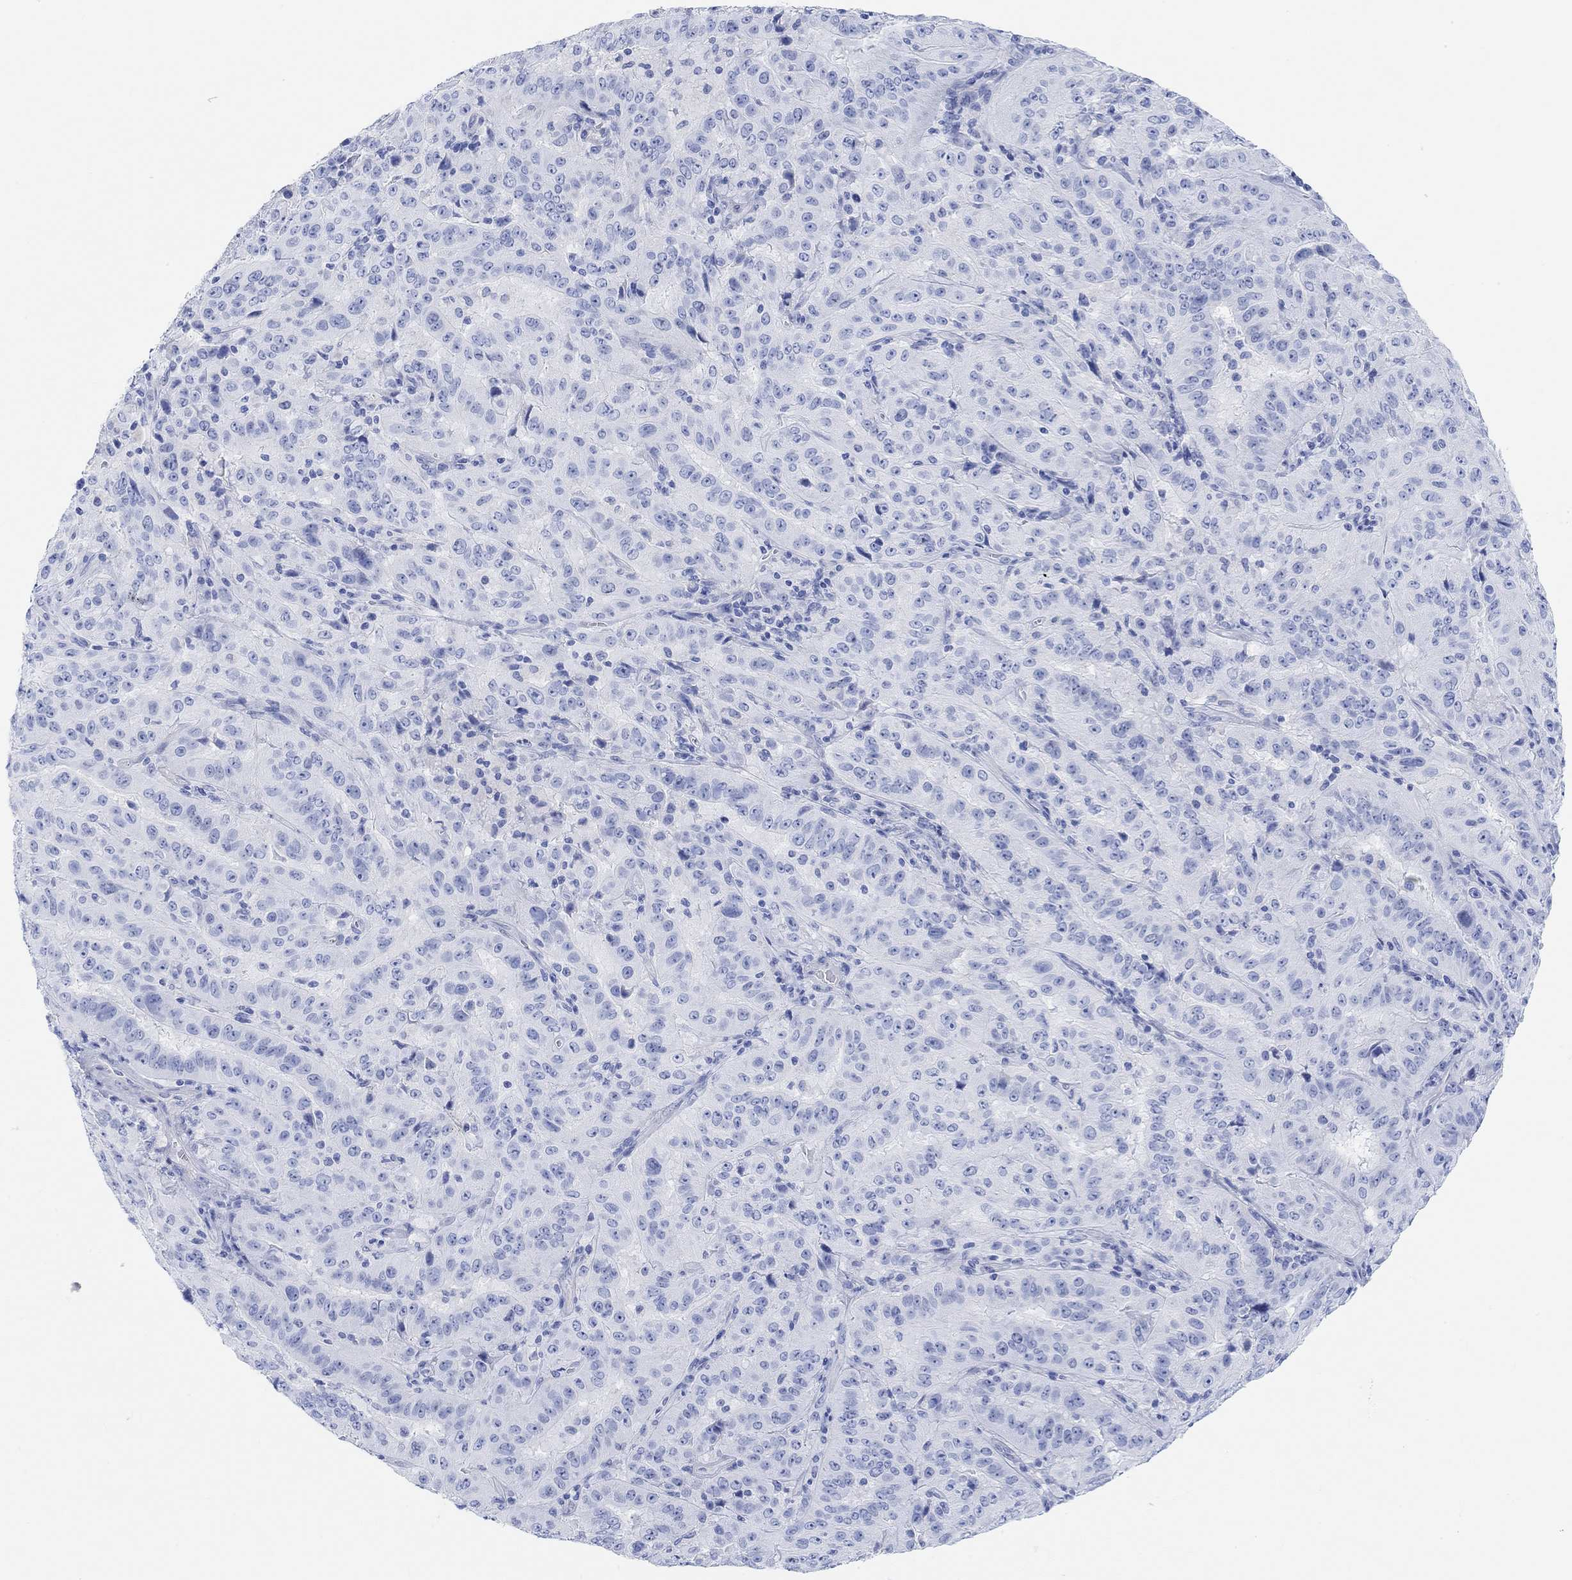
{"staining": {"intensity": "negative", "quantity": "none", "location": "none"}, "tissue": "pancreatic cancer", "cell_type": "Tumor cells", "image_type": "cancer", "snomed": [{"axis": "morphology", "description": "Adenocarcinoma, NOS"}, {"axis": "topography", "description": "Pancreas"}], "caption": "Immunohistochemistry (IHC) image of pancreatic cancer (adenocarcinoma) stained for a protein (brown), which displays no positivity in tumor cells.", "gene": "ANKRD33", "patient": {"sex": "male", "age": 63}}